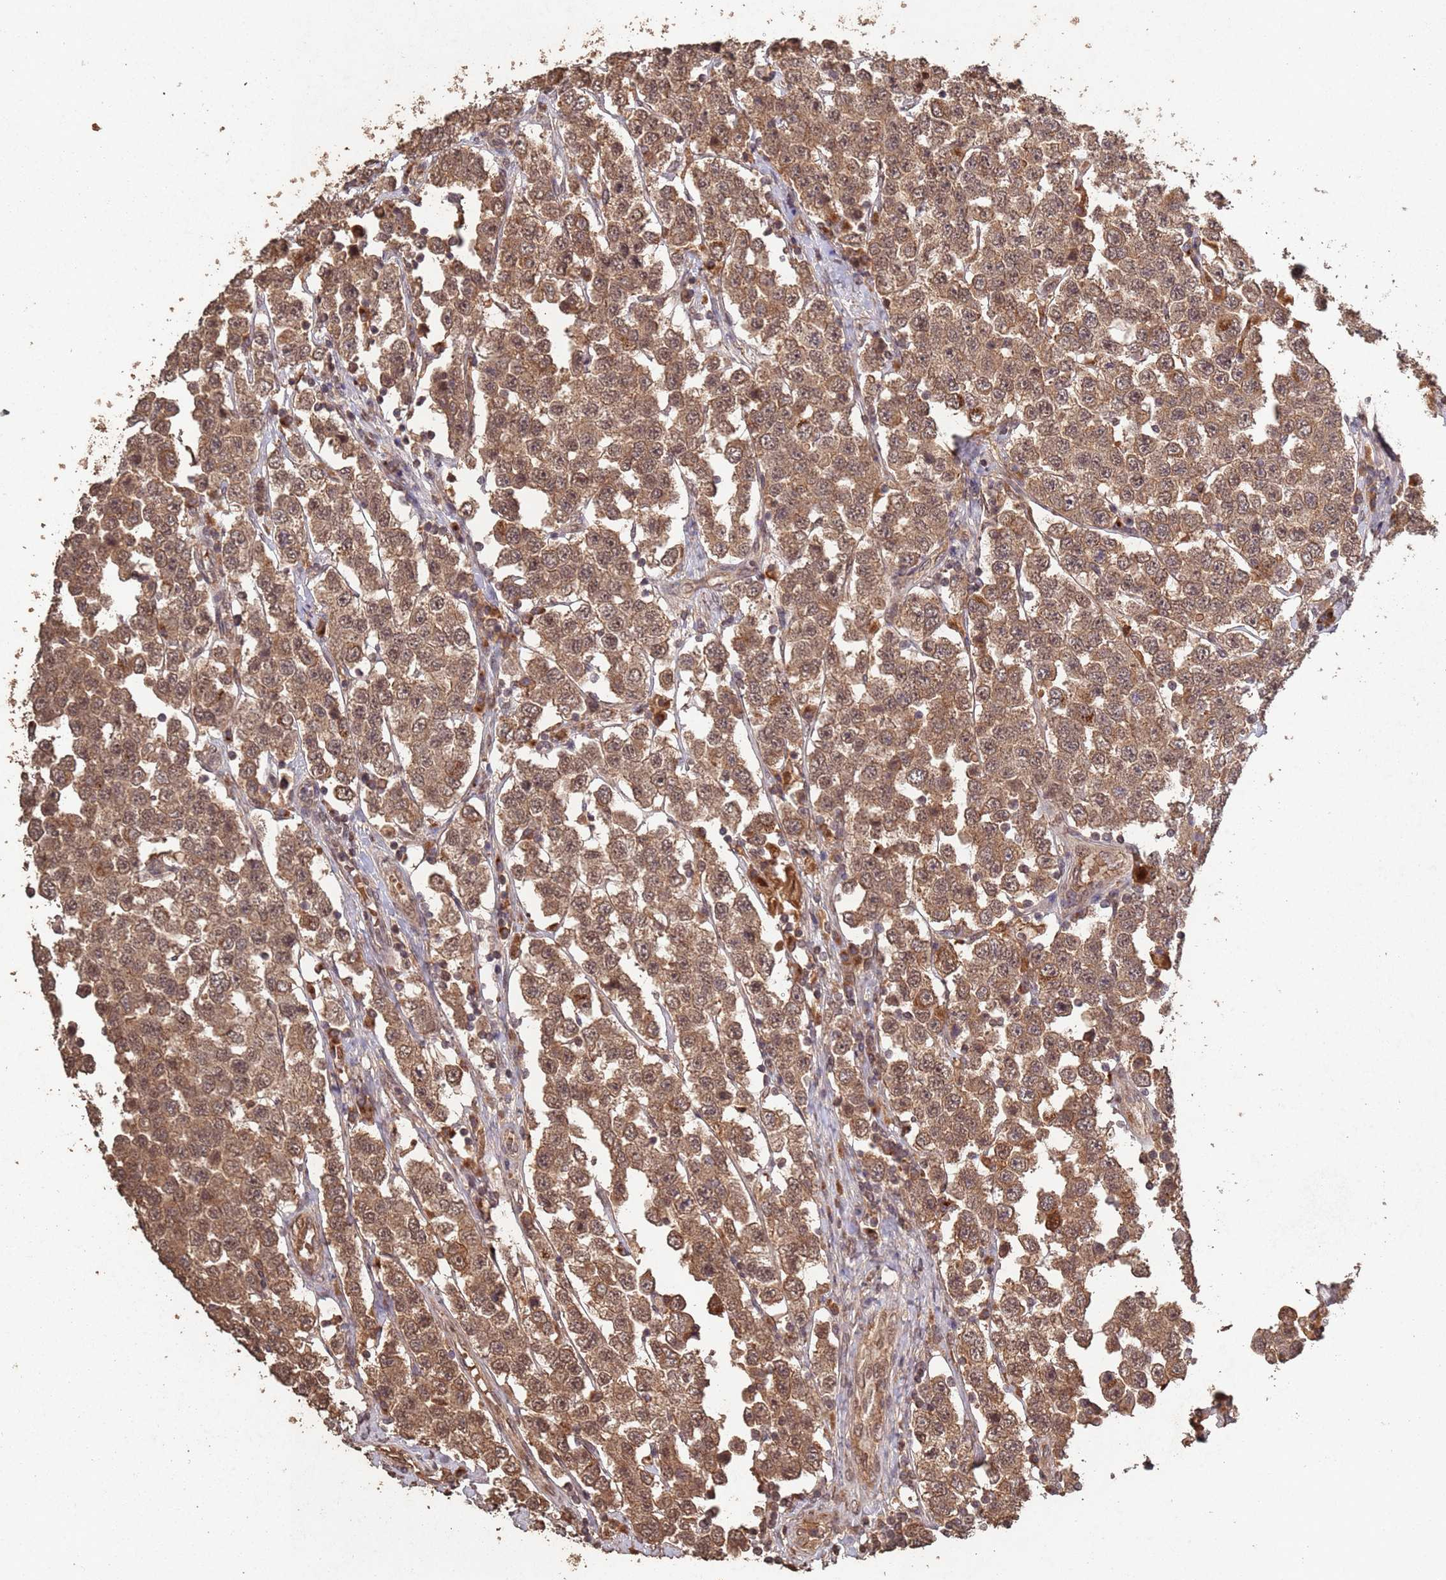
{"staining": {"intensity": "moderate", "quantity": ">75%", "location": "cytoplasmic/membranous,nuclear"}, "tissue": "testis cancer", "cell_type": "Tumor cells", "image_type": "cancer", "snomed": [{"axis": "morphology", "description": "Seminoma, NOS"}, {"axis": "topography", "description": "Testis"}], "caption": "Immunohistochemical staining of seminoma (testis) exhibits moderate cytoplasmic/membranous and nuclear protein expression in approximately >75% of tumor cells.", "gene": "FRAT1", "patient": {"sex": "male", "age": 28}}